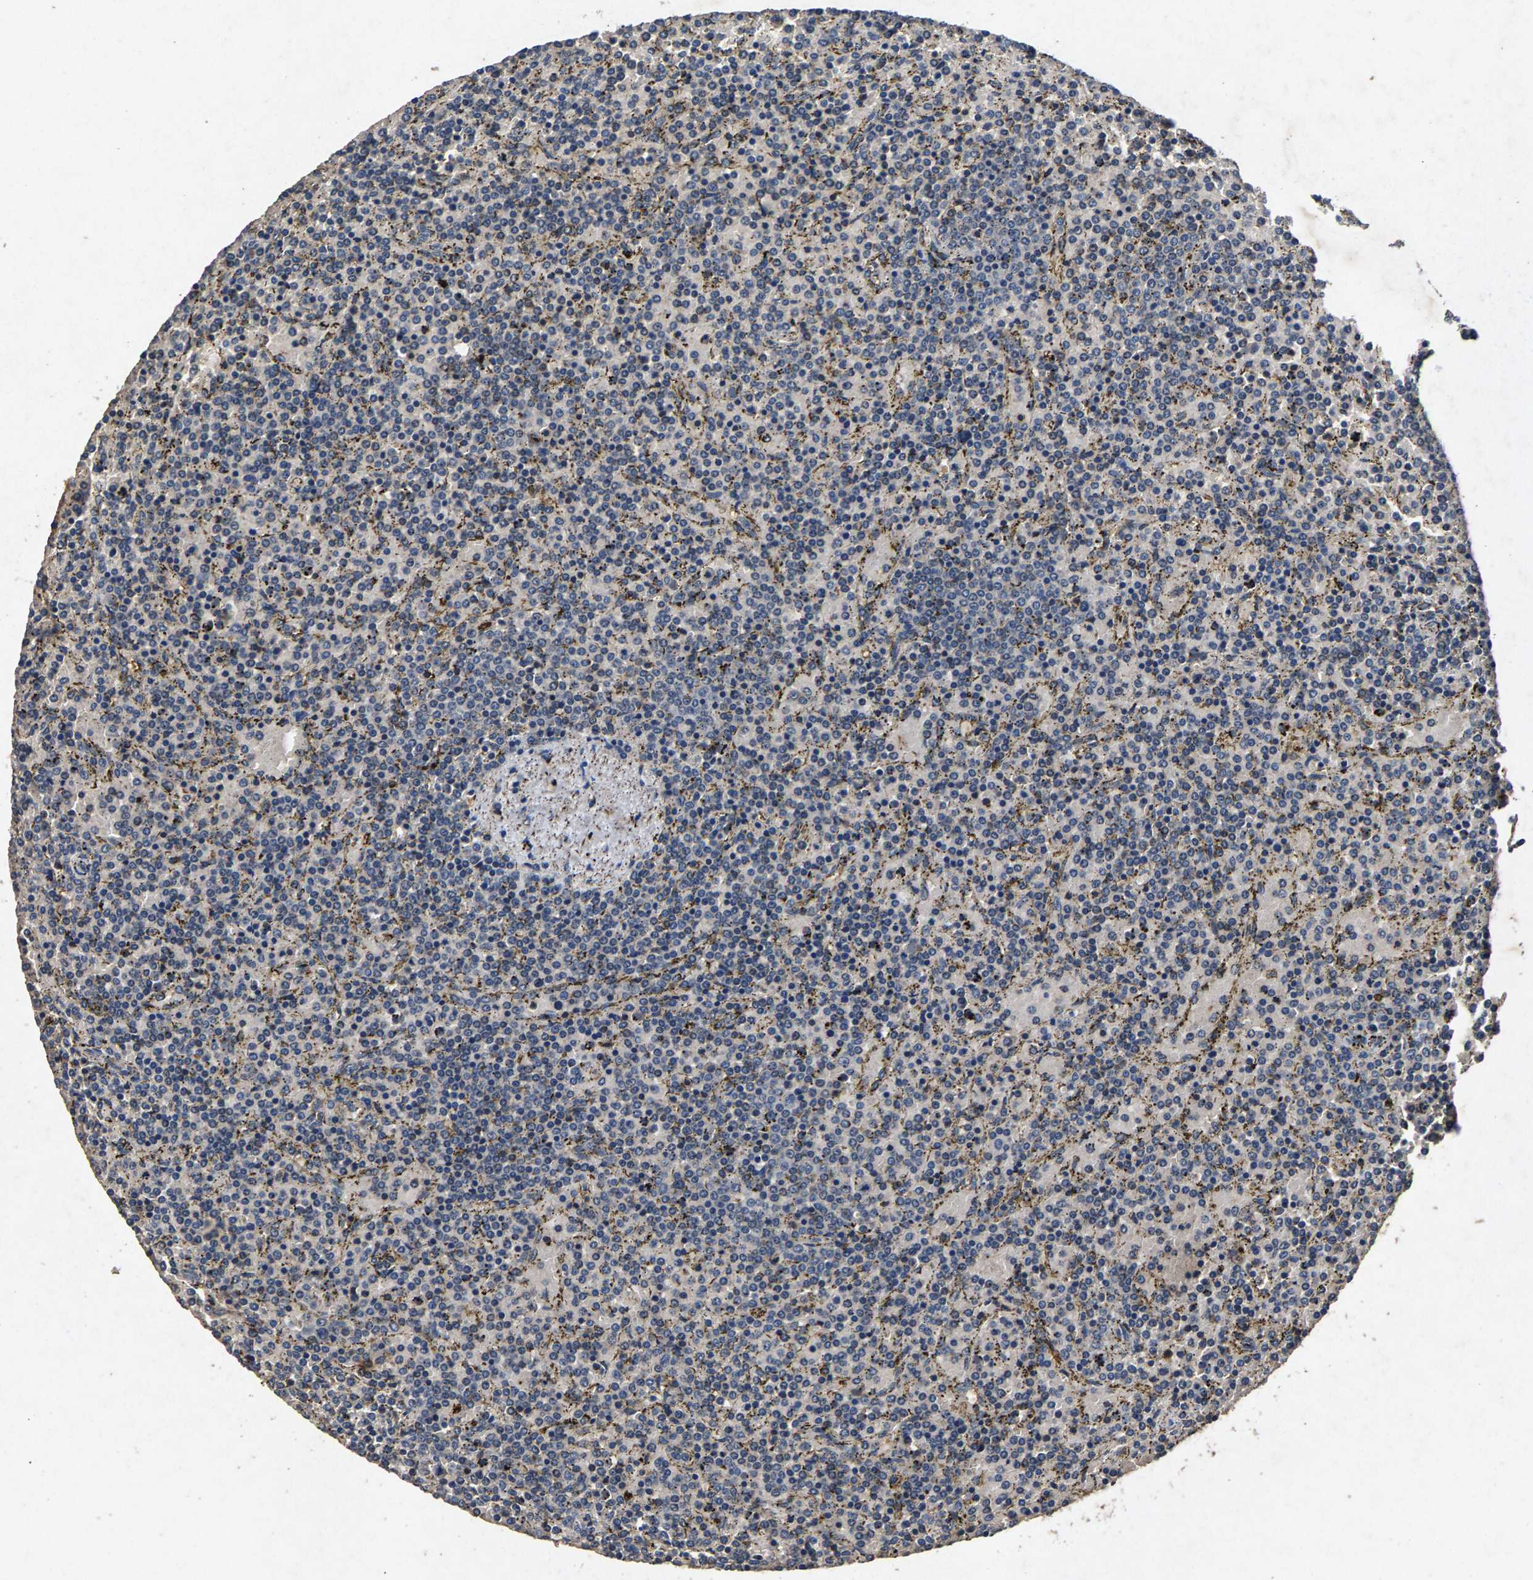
{"staining": {"intensity": "negative", "quantity": "none", "location": "none"}, "tissue": "lymphoma", "cell_type": "Tumor cells", "image_type": "cancer", "snomed": [{"axis": "morphology", "description": "Malignant lymphoma, non-Hodgkin's type, Low grade"}, {"axis": "topography", "description": "Spleen"}], "caption": "High magnification brightfield microscopy of low-grade malignant lymphoma, non-Hodgkin's type stained with DAB (3,3'-diaminobenzidine) (brown) and counterstained with hematoxylin (blue): tumor cells show no significant expression.", "gene": "PPP1CC", "patient": {"sex": "female", "age": 77}}